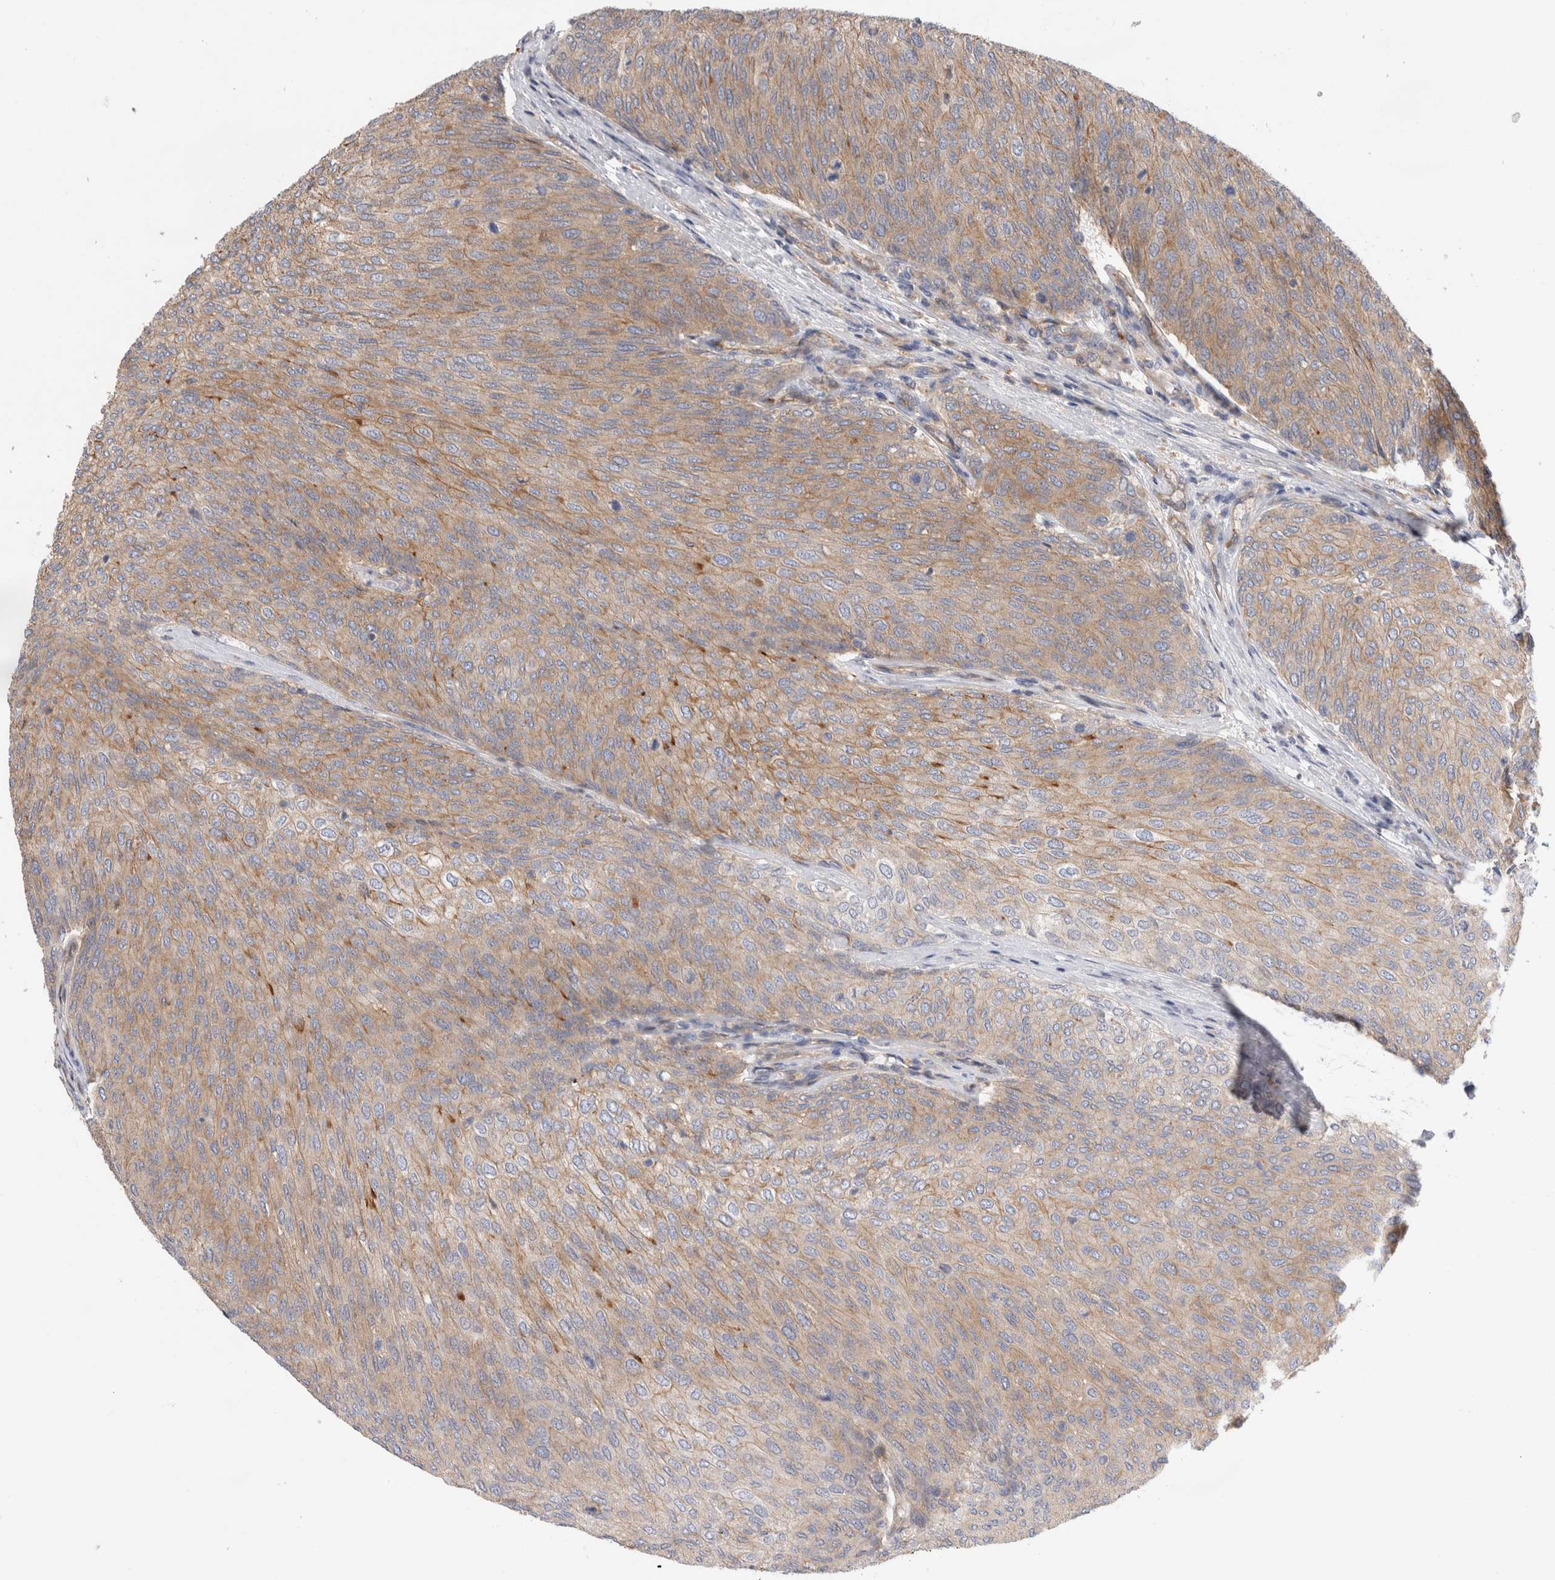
{"staining": {"intensity": "moderate", "quantity": ">75%", "location": "cytoplasmic/membranous"}, "tissue": "urothelial cancer", "cell_type": "Tumor cells", "image_type": "cancer", "snomed": [{"axis": "morphology", "description": "Urothelial carcinoma, Low grade"}, {"axis": "topography", "description": "Urinary bladder"}], "caption": "High-power microscopy captured an IHC photomicrograph of urothelial carcinoma (low-grade), revealing moderate cytoplasmic/membranous expression in about >75% of tumor cells. (DAB IHC, brown staining for protein, blue staining for nuclei).", "gene": "BNIP2", "patient": {"sex": "female", "age": 79}}